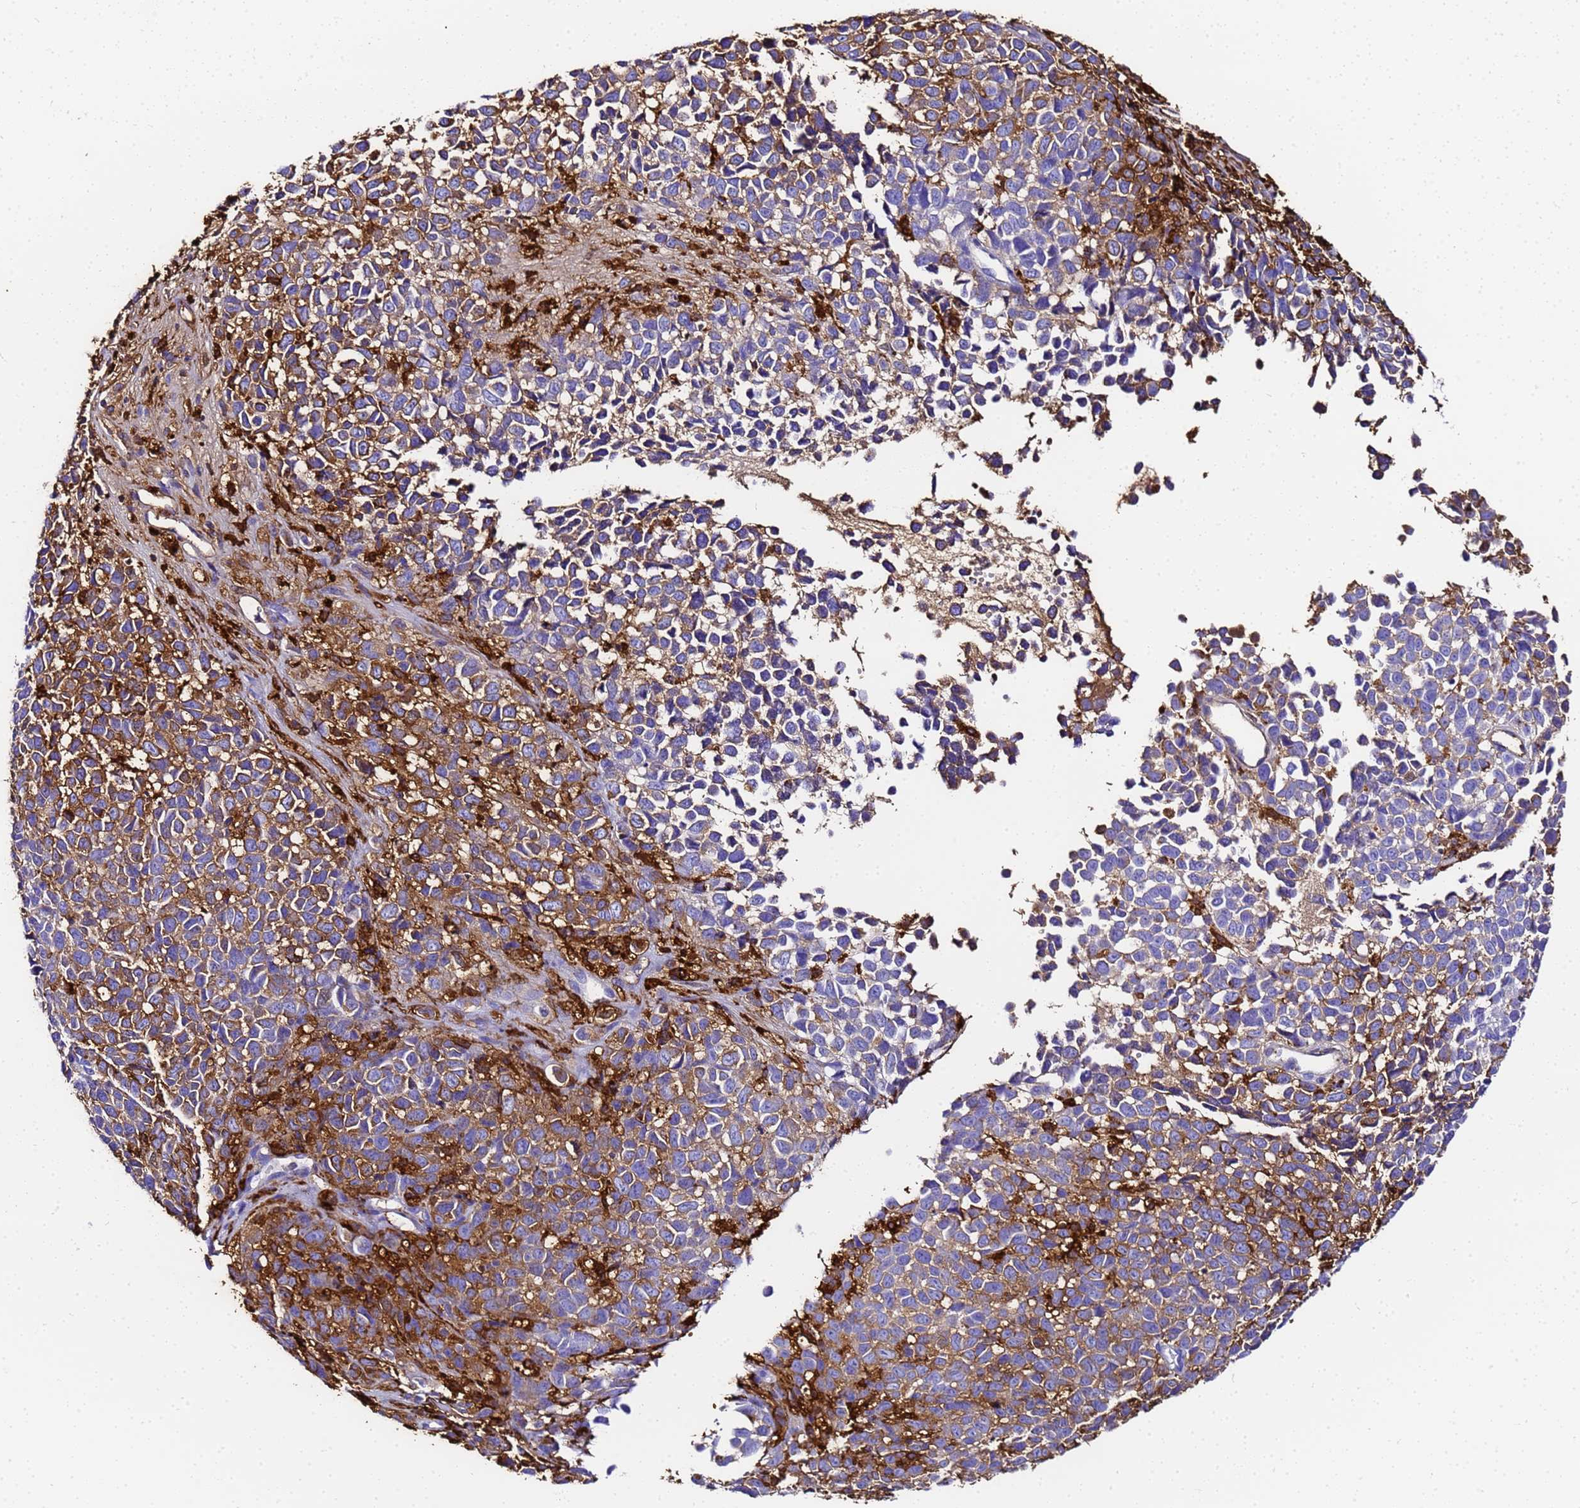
{"staining": {"intensity": "strong", "quantity": "25%-75%", "location": "cytoplasmic/membranous"}, "tissue": "melanoma", "cell_type": "Tumor cells", "image_type": "cancer", "snomed": [{"axis": "morphology", "description": "Malignant melanoma, NOS"}, {"axis": "topography", "description": "Nose, NOS"}], "caption": "Brown immunohistochemical staining in melanoma demonstrates strong cytoplasmic/membranous expression in approximately 25%-75% of tumor cells.", "gene": "FTL", "patient": {"sex": "female", "age": 48}}